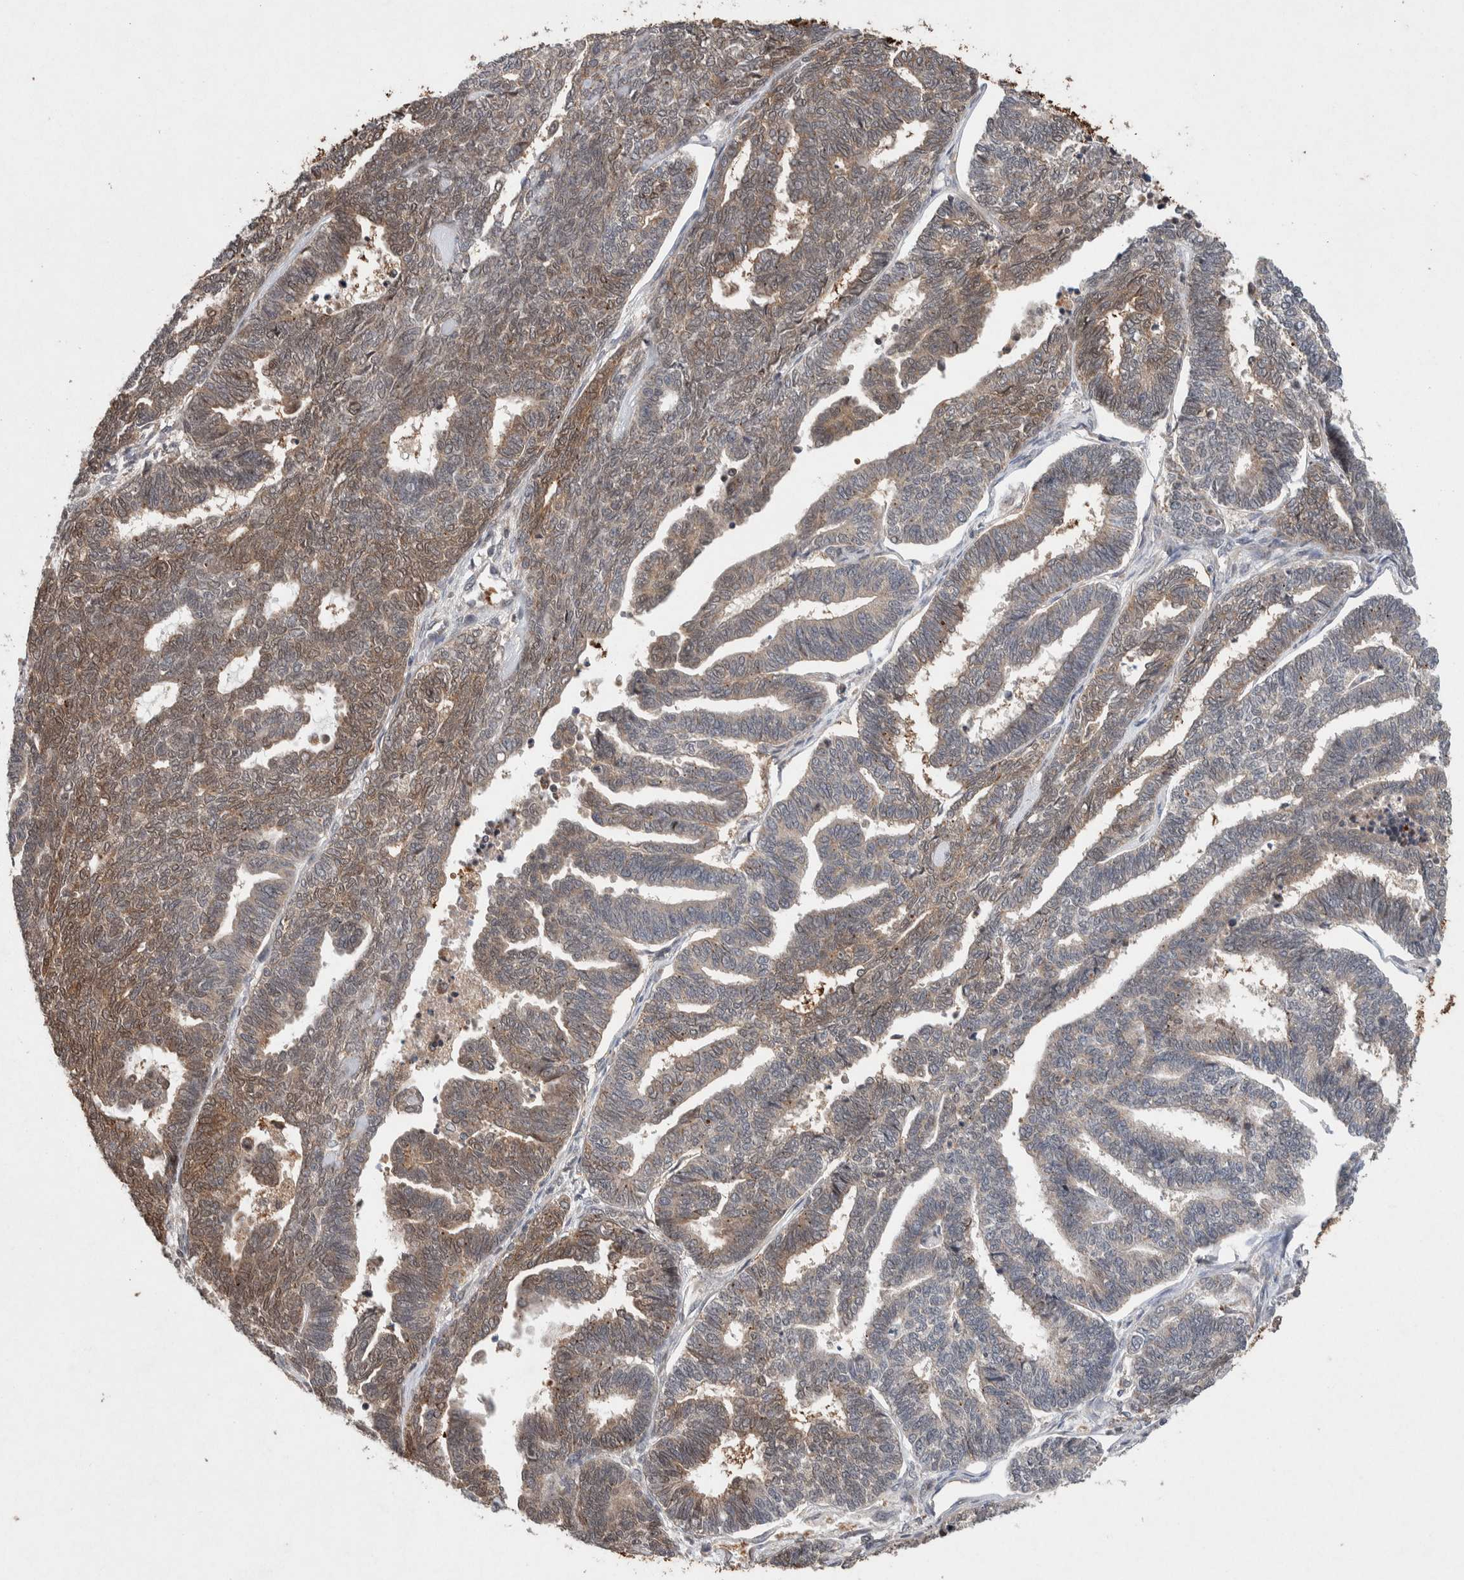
{"staining": {"intensity": "weak", "quantity": ">75%", "location": "cytoplasmic/membranous"}, "tissue": "endometrial cancer", "cell_type": "Tumor cells", "image_type": "cancer", "snomed": [{"axis": "morphology", "description": "Adenocarcinoma, NOS"}, {"axis": "topography", "description": "Endometrium"}], "caption": "Endometrial cancer tissue displays weak cytoplasmic/membranous expression in about >75% of tumor cells The staining is performed using DAB brown chromogen to label protein expression. The nuclei are counter-stained blue using hematoxylin.", "gene": "KCNK1", "patient": {"sex": "female", "age": 70}}